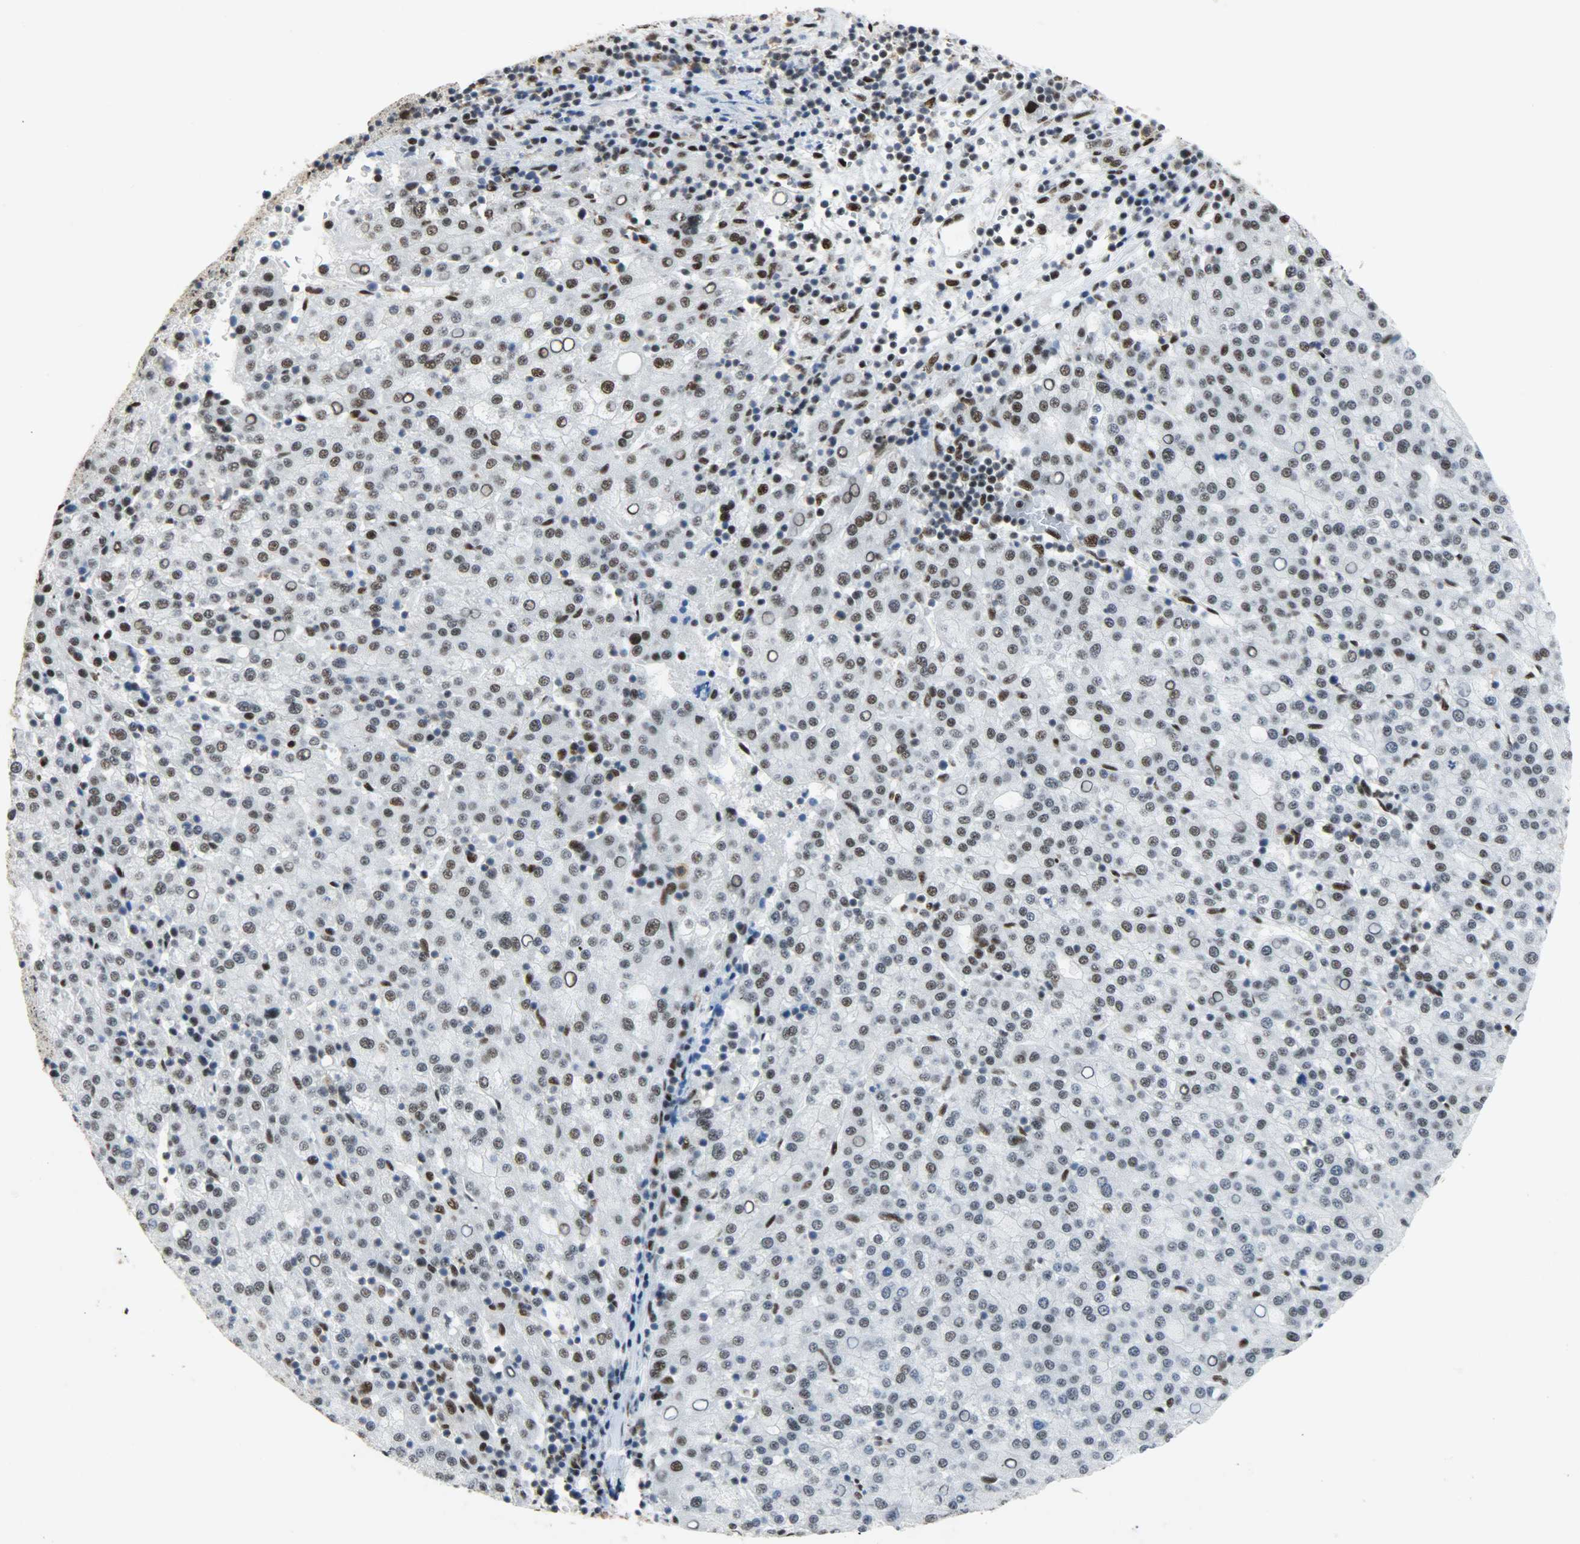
{"staining": {"intensity": "moderate", "quantity": "25%-75%", "location": "nuclear"}, "tissue": "liver cancer", "cell_type": "Tumor cells", "image_type": "cancer", "snomed": [{"axis": "morphology", "description": "Carcinoma, Hepatocellular, NOS"}, {"axis": "topography", "description": "Liver"}], "caption": "Moderate nuclear expression for a protein is identified in about 25%-75% of tumor cells of liver cancer using IHC.", "gene": "SSB", "patient": {"sex": "female", "age": 58}}